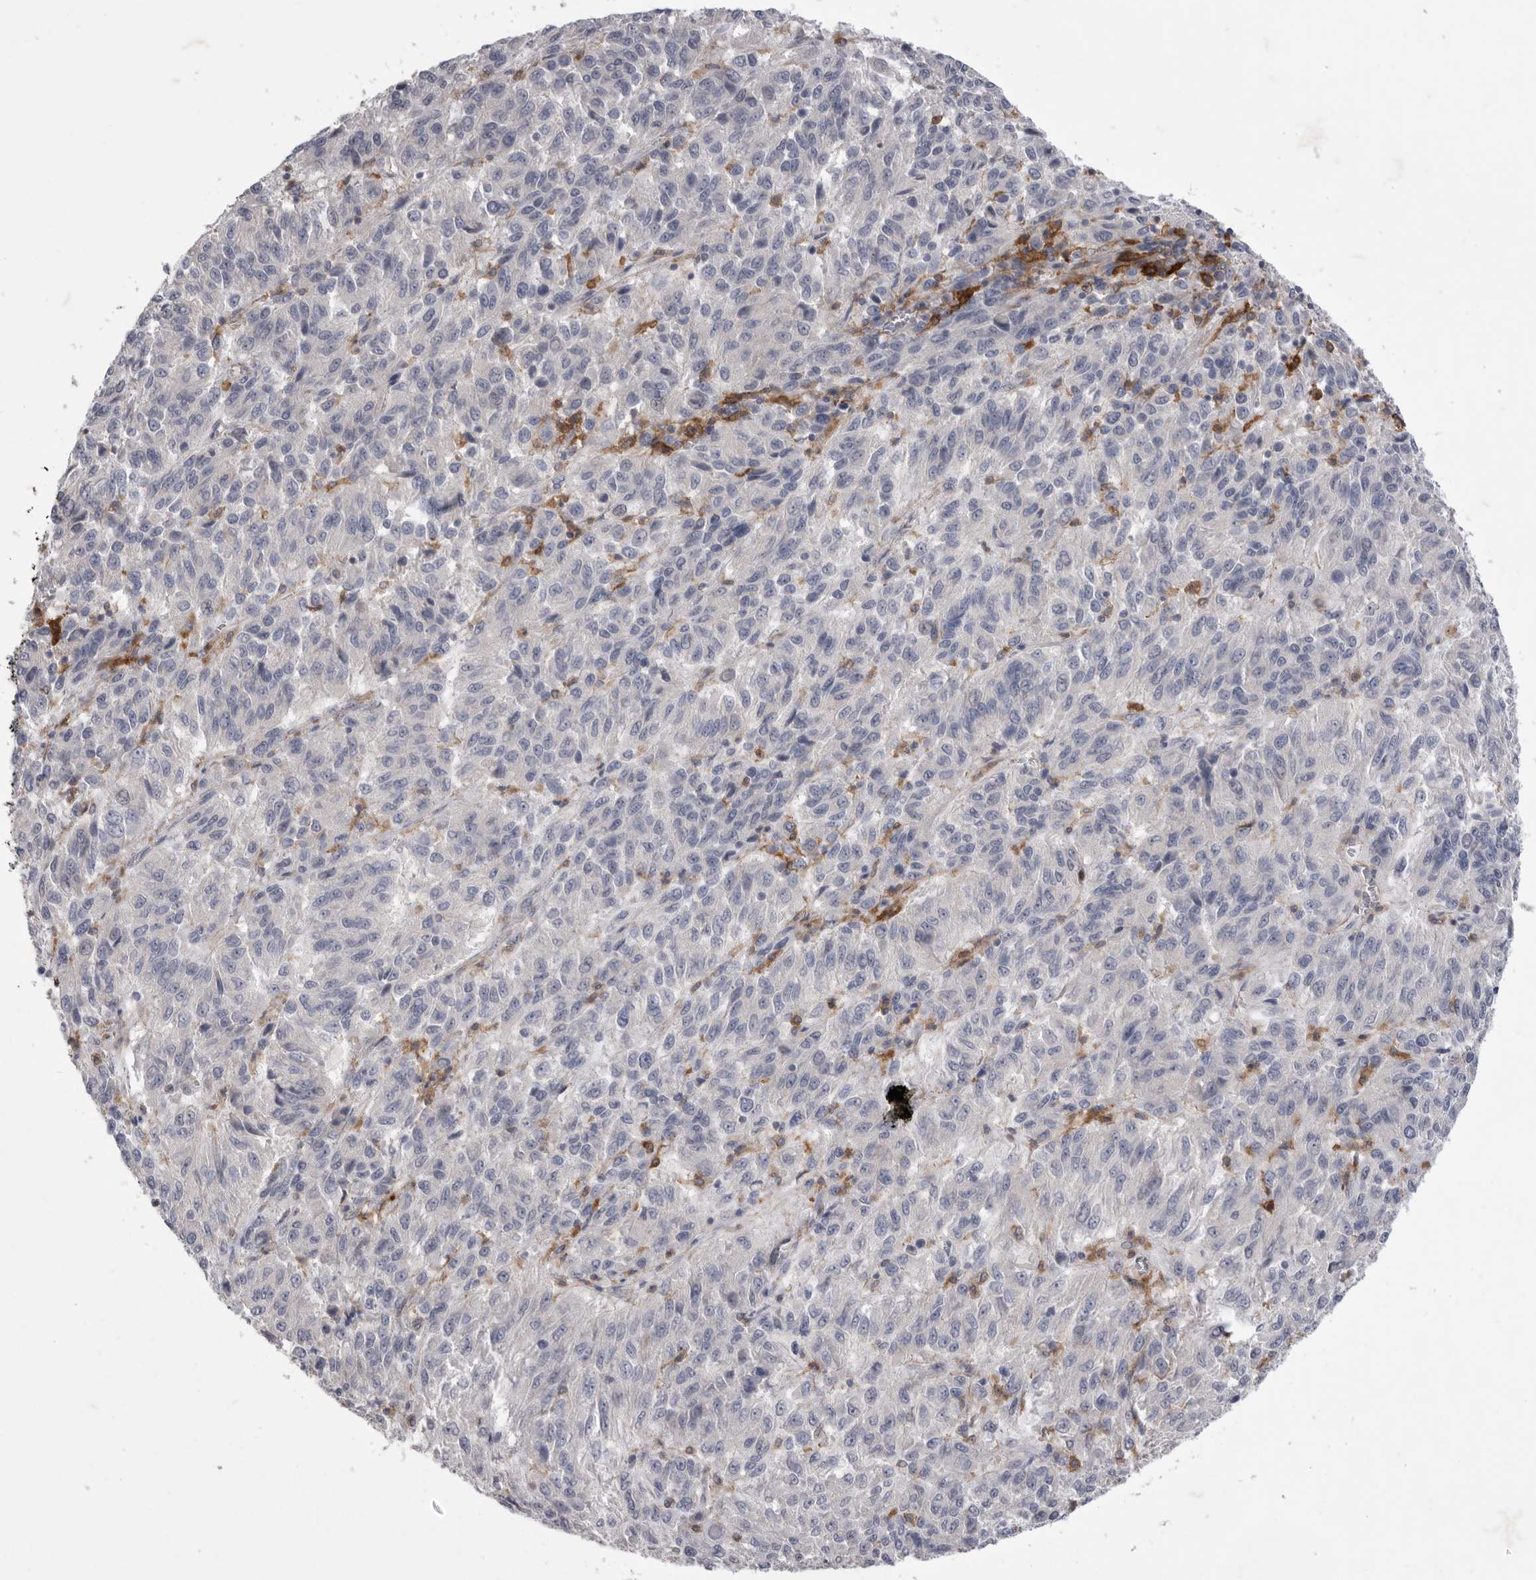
{"staining": {"intensity": "negative", "quantity": "none", "location": "none"}, "tissue": "melanoma", "cell_type": "Tumor cells", "image_type": "cancer", "snomed": [{"axis": "morphology", "description": "Malignant melanoma, Metastatic site"}, {"axis": "topography", "description": "Lung"}], "caption": "A high-resolution histopathology image shows IHC staining of melanoma, which displays no significant expression in tumor cells.", "gene": "SIGLEC10", "patient": {"sex": "male", "age": 64}}